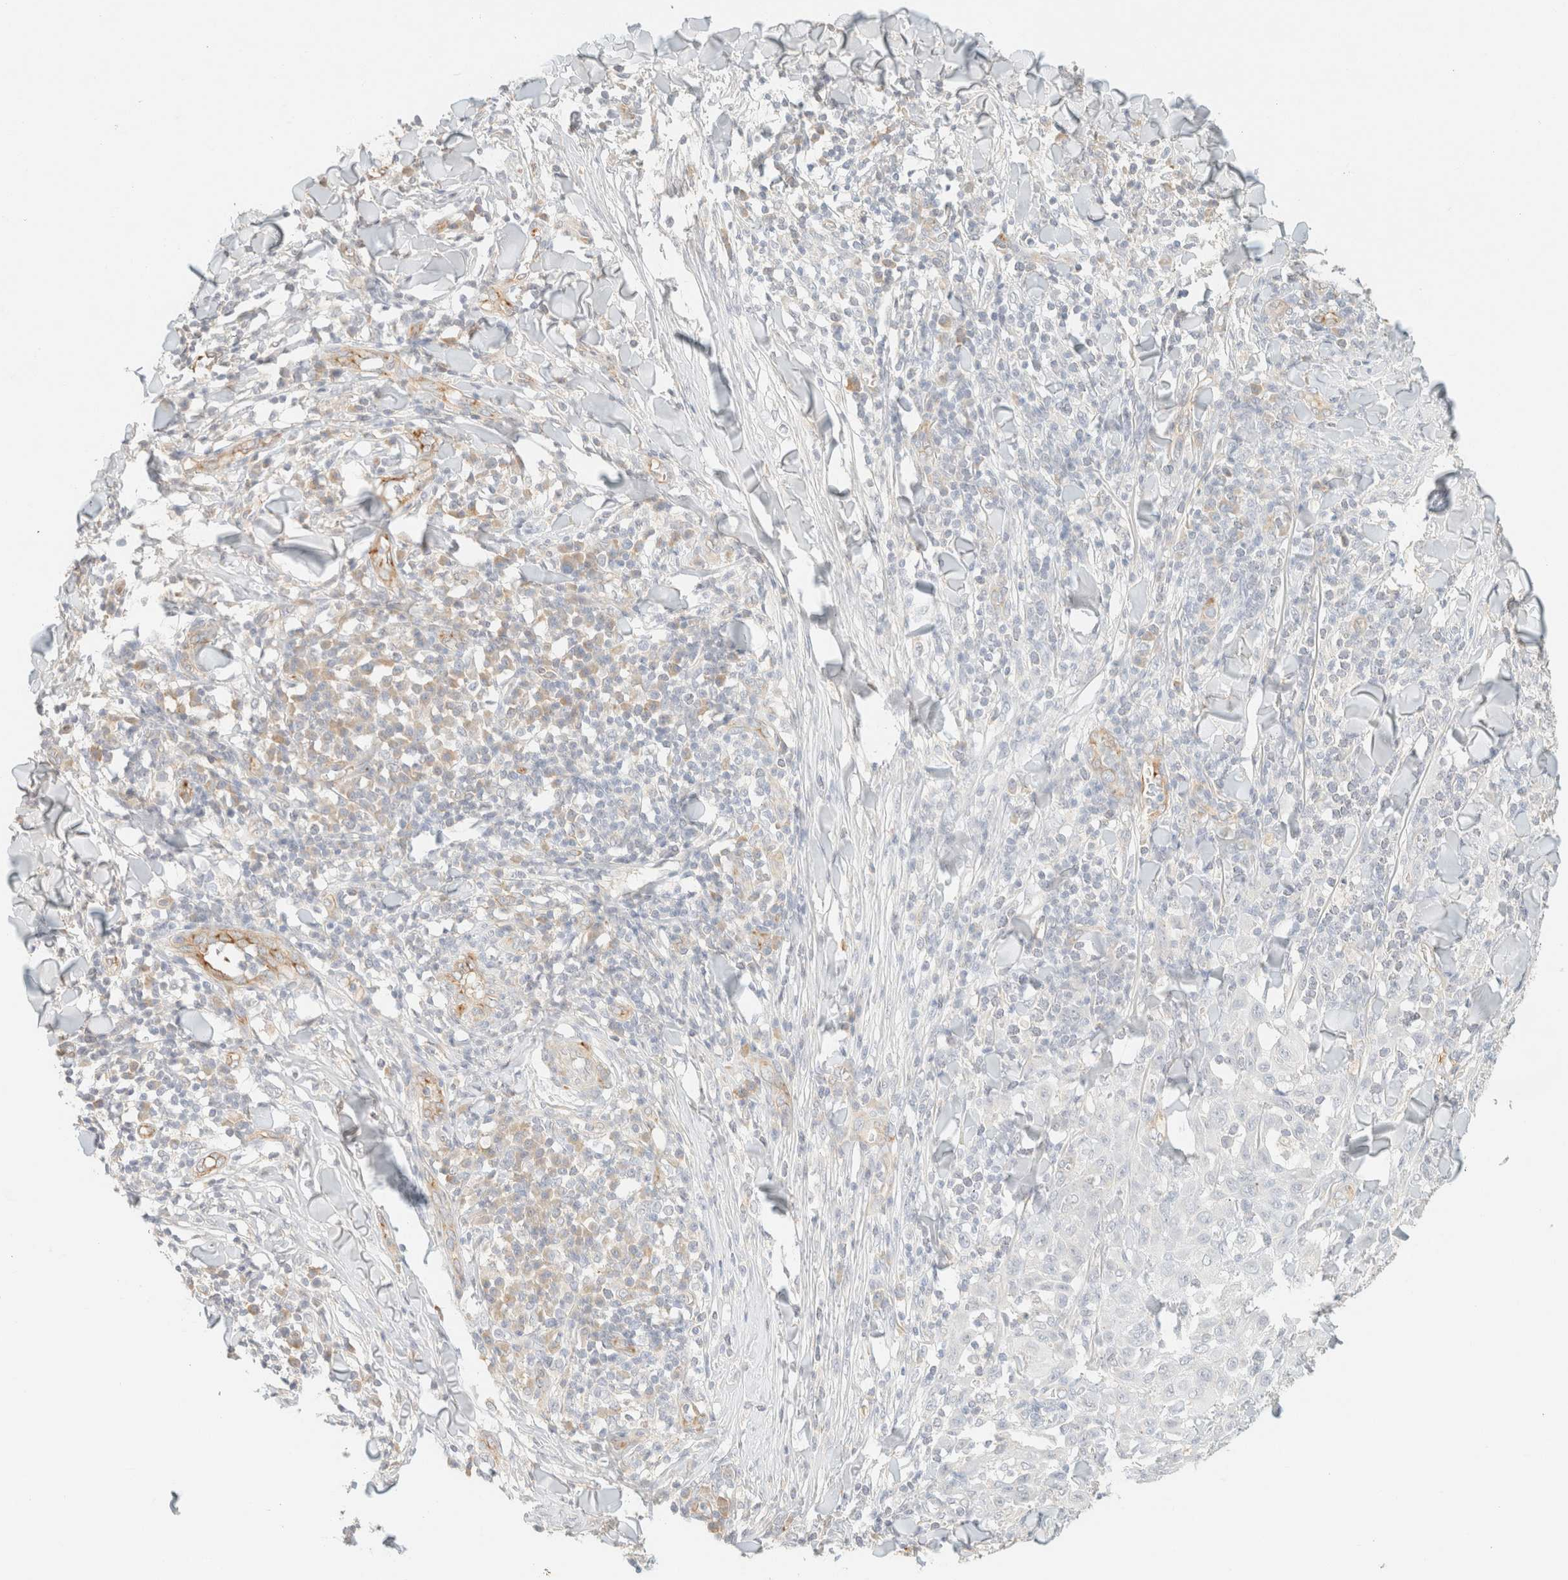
{"staining": {"intensity": "negative", "quantity": "none", "location": "none"}, "tissue": "skin cancer", "cell_type": "Tumor cells", "image_type": "cancer", "snomed": [{"axis": "morphology", "description": "Squamous cell carcinoma, NOS"}, {"axis": "topography", "description": "Skin"}], "caption": "This is a photomicrograph of immunohistochemistry (IHC) staining of squamous cell carcinoma (skin), which shows no expression in tumor cells.", "gene": "SPARCL1", "patient": {"sex": "male", "age": 24}}